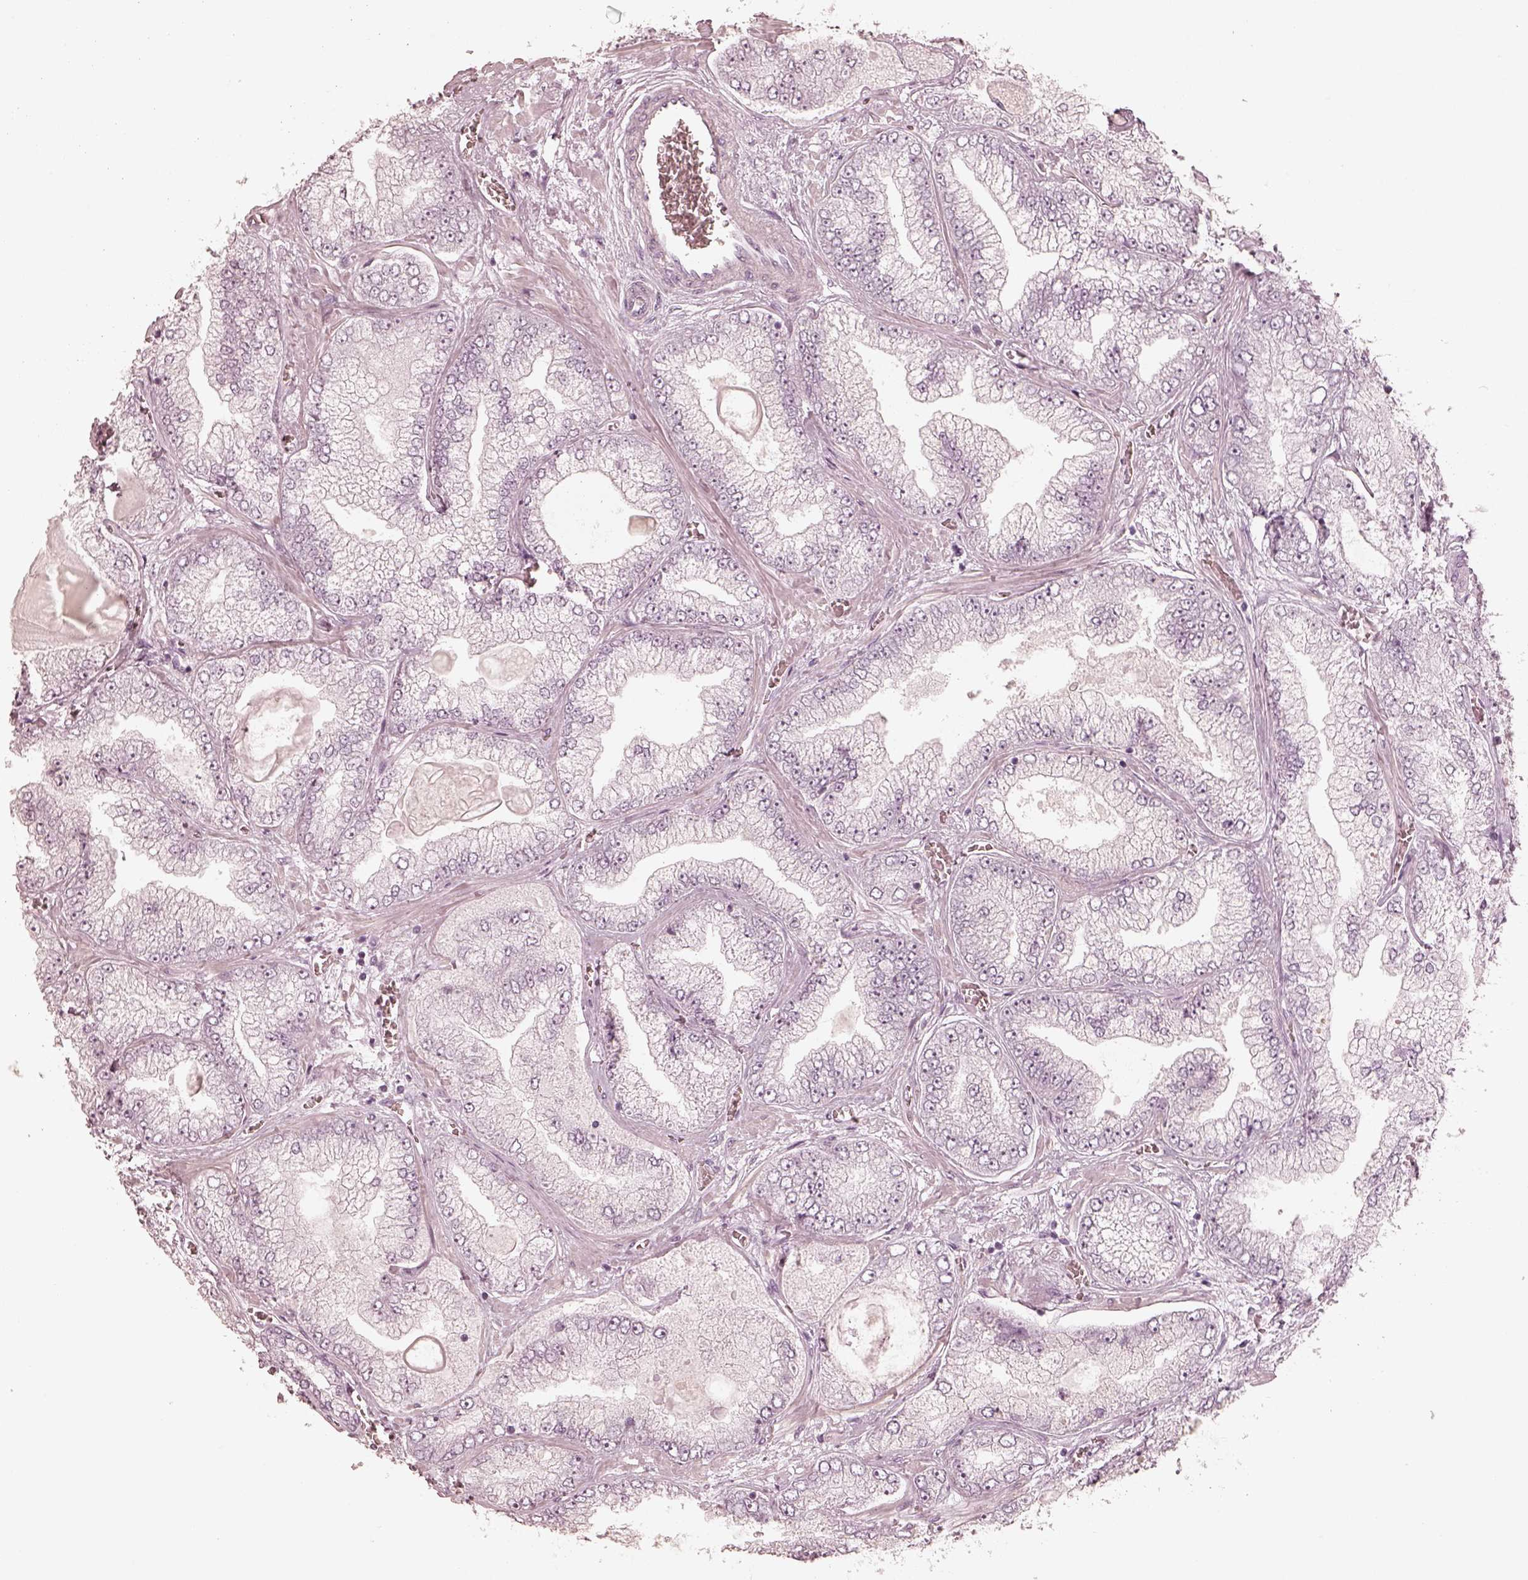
{"staining": {"intensity": "negative", "quantity": "none", "location": "none"}, "tissue": "prostate cancer", "cell_type": "Tumor cells", "image_type": "cancer", "snomed": [{"axis": "morphology", "description": "Adenocarcinoma, Low grade"}, {"axis": "topography", "description": "Prostate"}], "caption": "Prostate cancer (adenocarcinoma (low-grade)) stained for a protein using IHC reveals no positivity tumor cells.", "gene": "CALR3", "patient": {"sex": "male", "age": 57}}